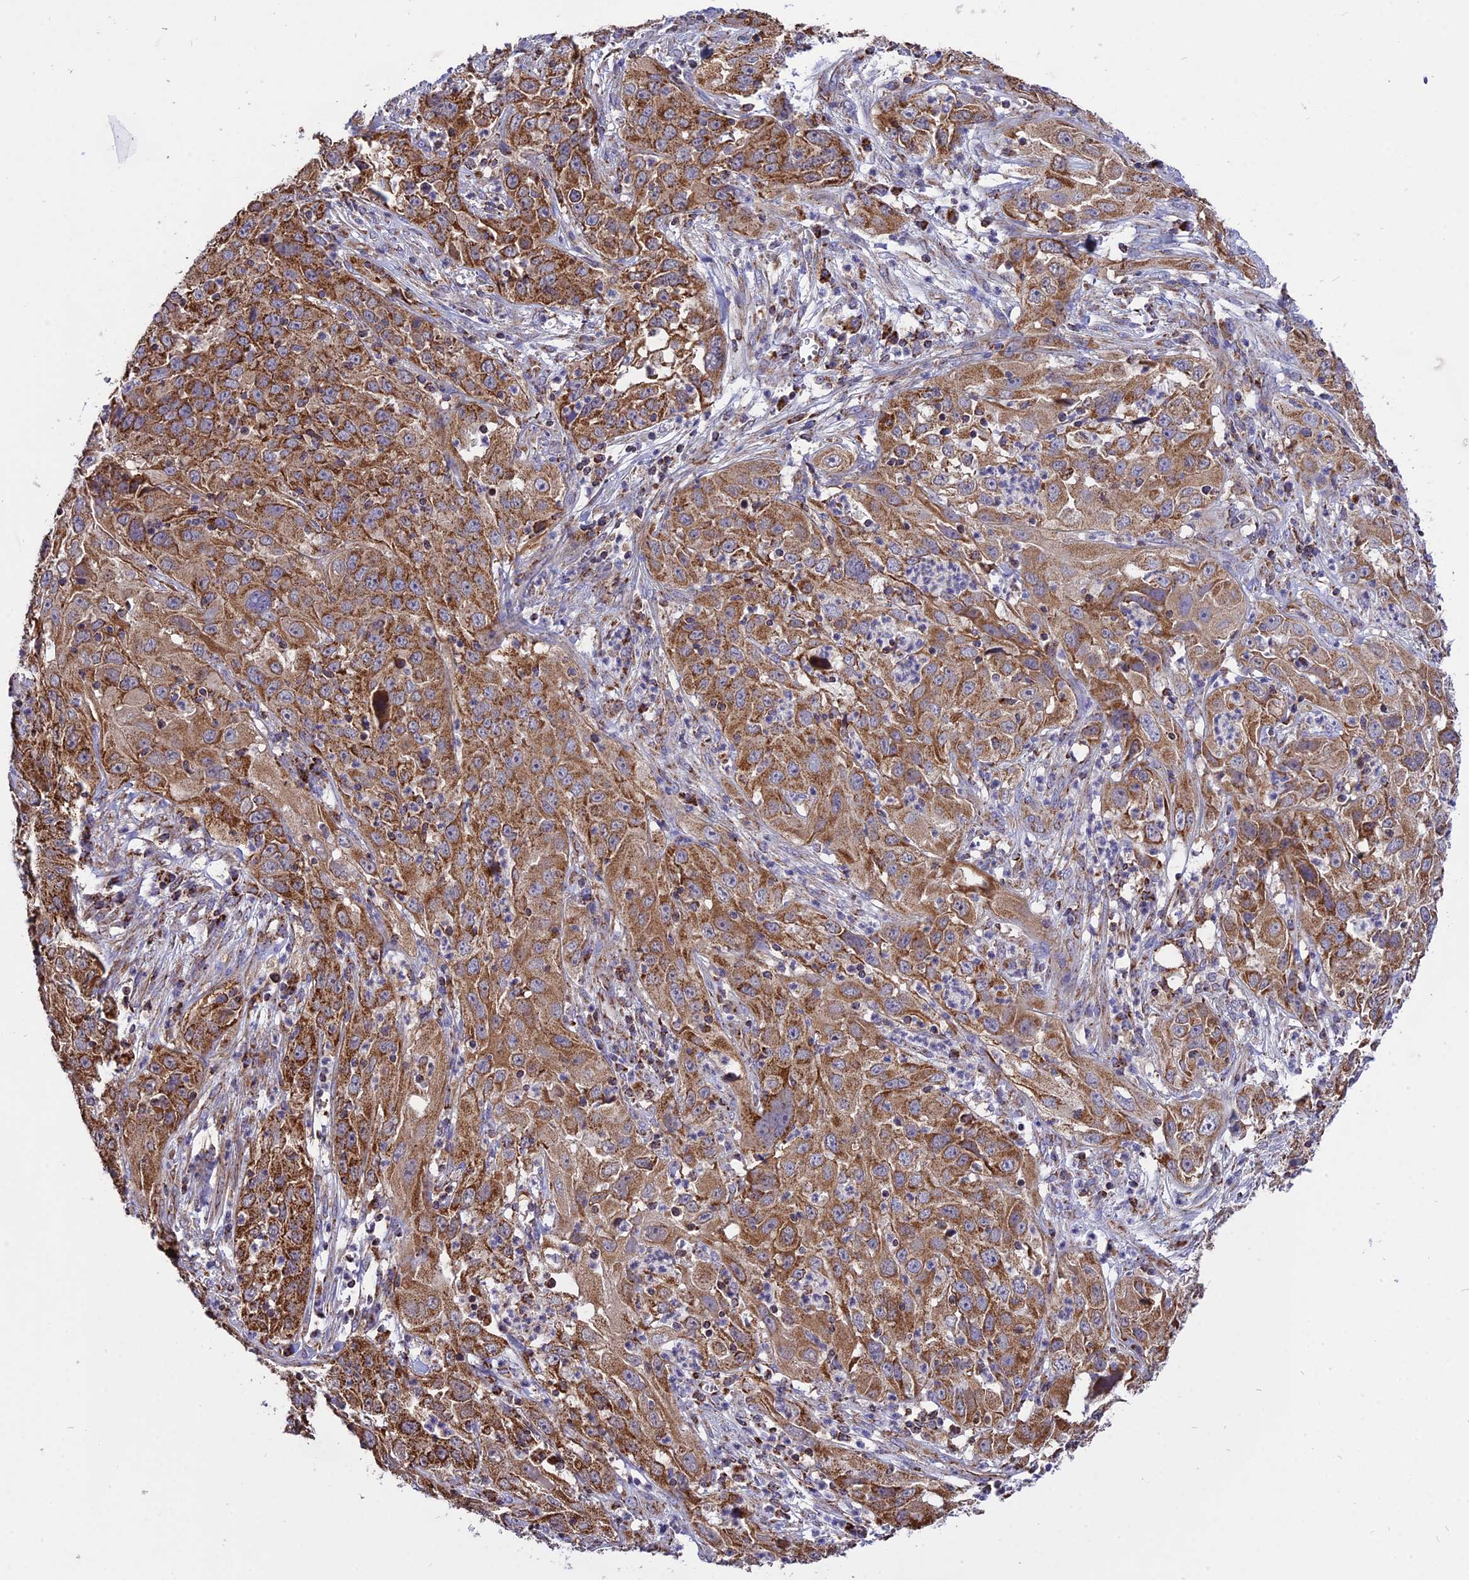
{"staining": {"intensity": "moderate", "quantity": ">75%", "location": "cytoplasmic/membranous"}, "tissue": "cervical cancer", "cell_type": "Tumor cells", "image_type": "cancer", "snomed": [{"axis": "morphology", "description": "Squamous cell carcinoma, NOS"}, {"axis": "topography", "description": "Cervix"}], "caption": "The image reveals staining of squamous cell carcinoma (cervical), revealing moderate cytoplasmic/membranous protein expression (brown color) within tumor cells.", "gene": "TTC4", "patient": {"sex": "female", "age": 32}}